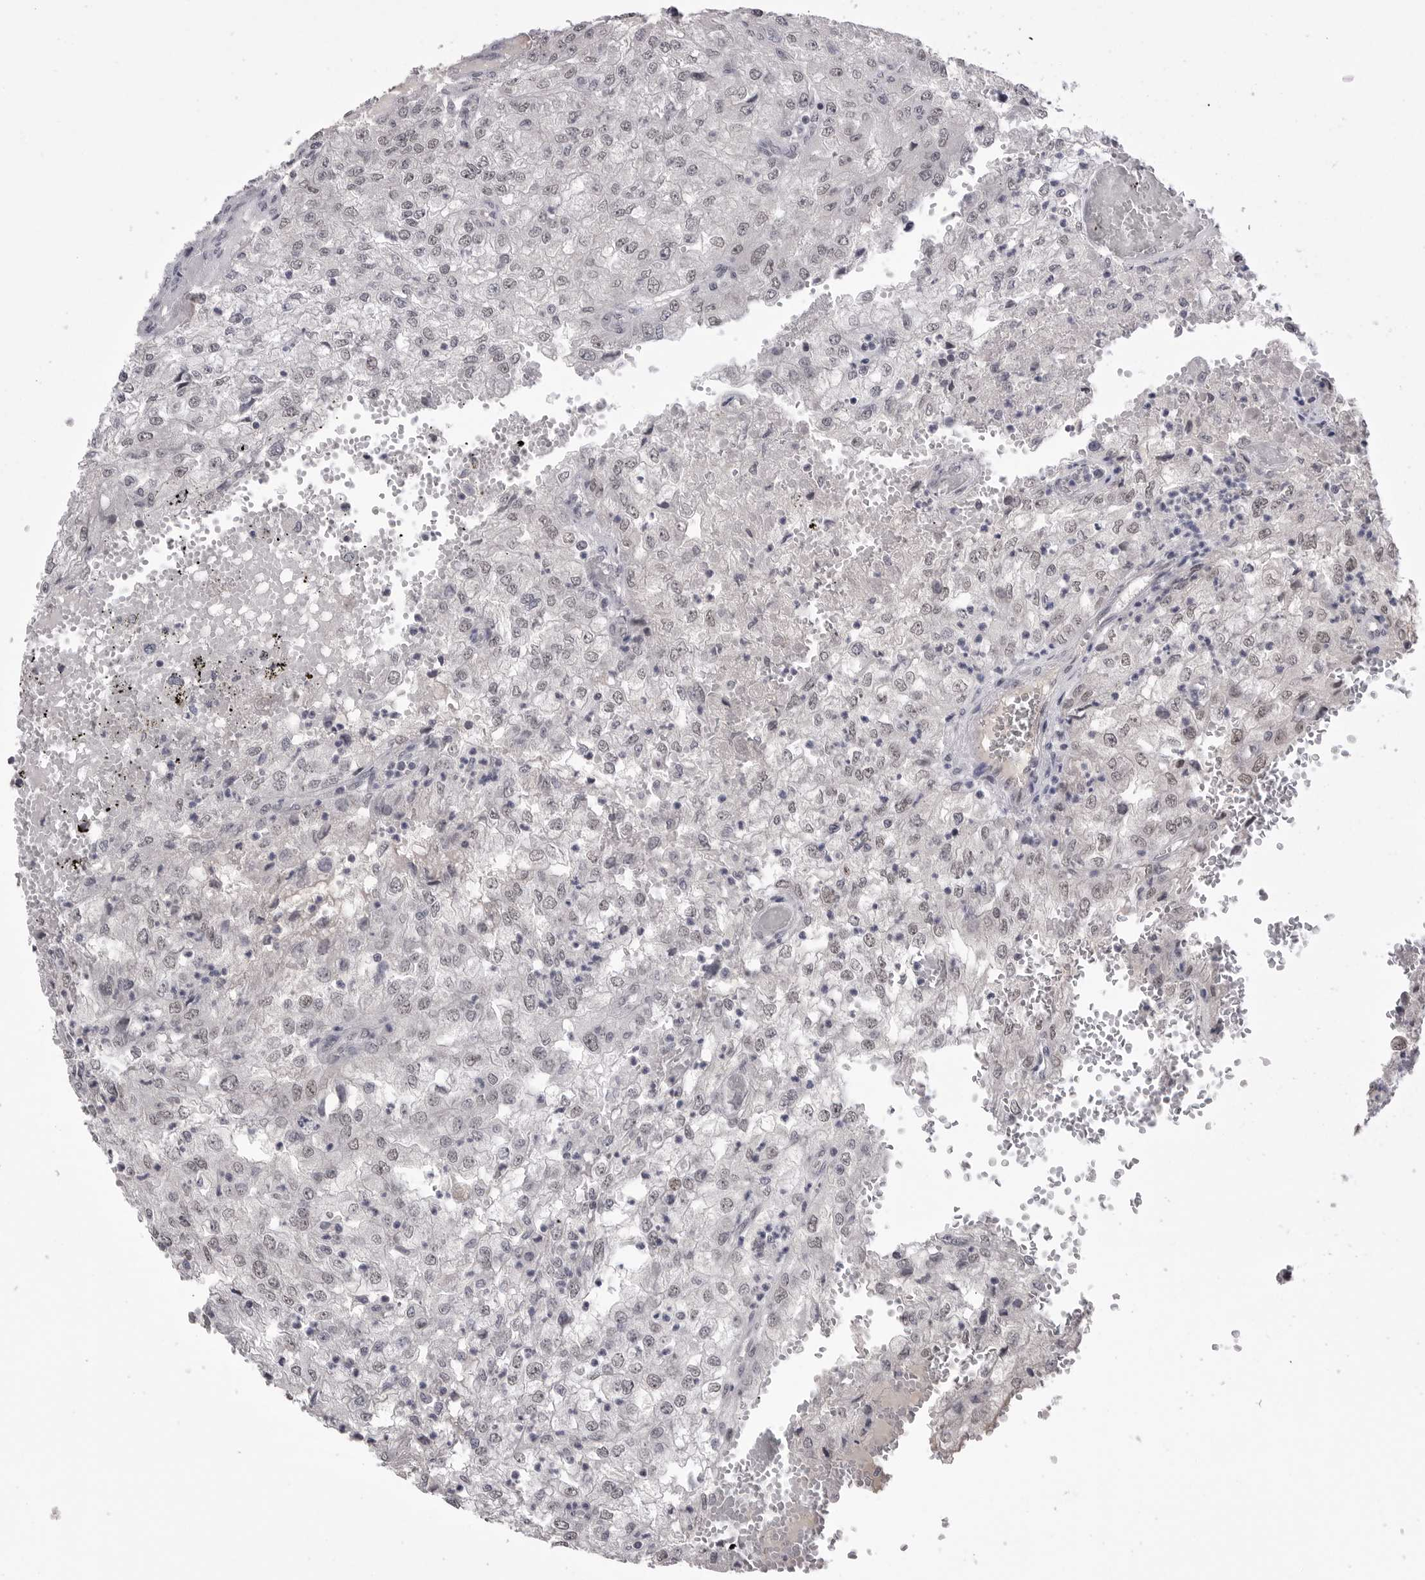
{"staining": {"intensity": "weak", "quantity": ">75%", "location": "nuclear"}, "tissue": "renal cancer", "cell_type": "Tumor cells", "image_type": "cancer", "snomed": [{"axis": "morphology", "description": "Adenocarcinoma, NOS"}, {"axis": "topography", "description": "Kidney"}], "caption": "A high-resolution histopathology image shows immunohistochemistry staining of renal cancer (adenocarcinoma), which exhibits weak nuclear expression in about >75% of tumor cells. (brown staining indicates protein expression, while blue staining denotes nuclei).", "gene": "DLG2", "patient": {"sex": "female", "age": 54}}